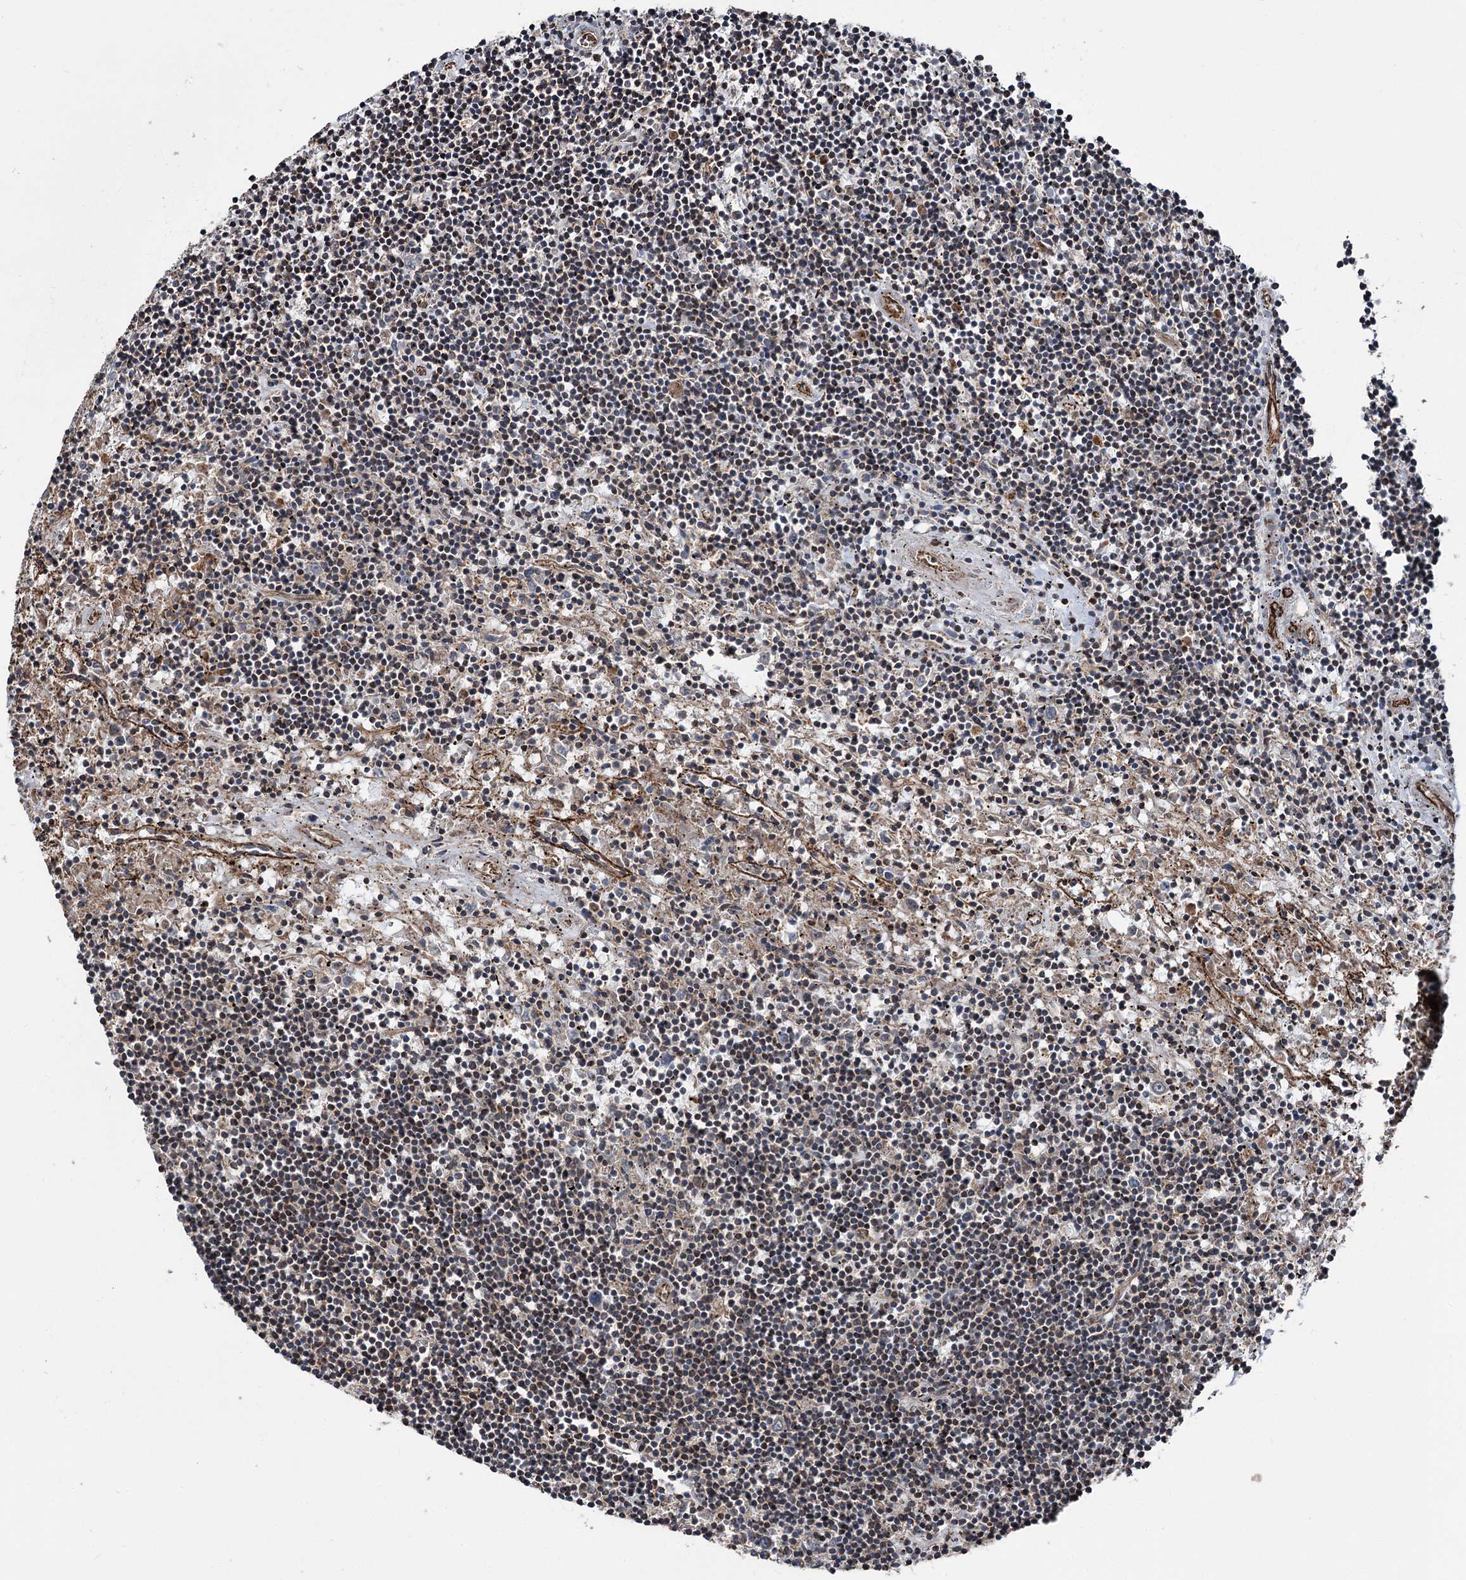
{"staining": {"intensity": "negative", "quantity": "none", "location": "none"}, "tissue": "lymphoma", "cell_type": "Tumor cells", "image_type": "cancer", "snomed": [{"axis": "morphology", "description": "Malignant lymphoma, non-Hodgkin's type, Low grade"}, {"axis": "topography", "description": "Spleen"}], "caption": "Immunohistochemistry image of human lymphoma stained for a protein (brown), which exhibits no staining in tumor cells.", "gene": "ITFG2", "patient": {"sex": "male", "age": 76}}